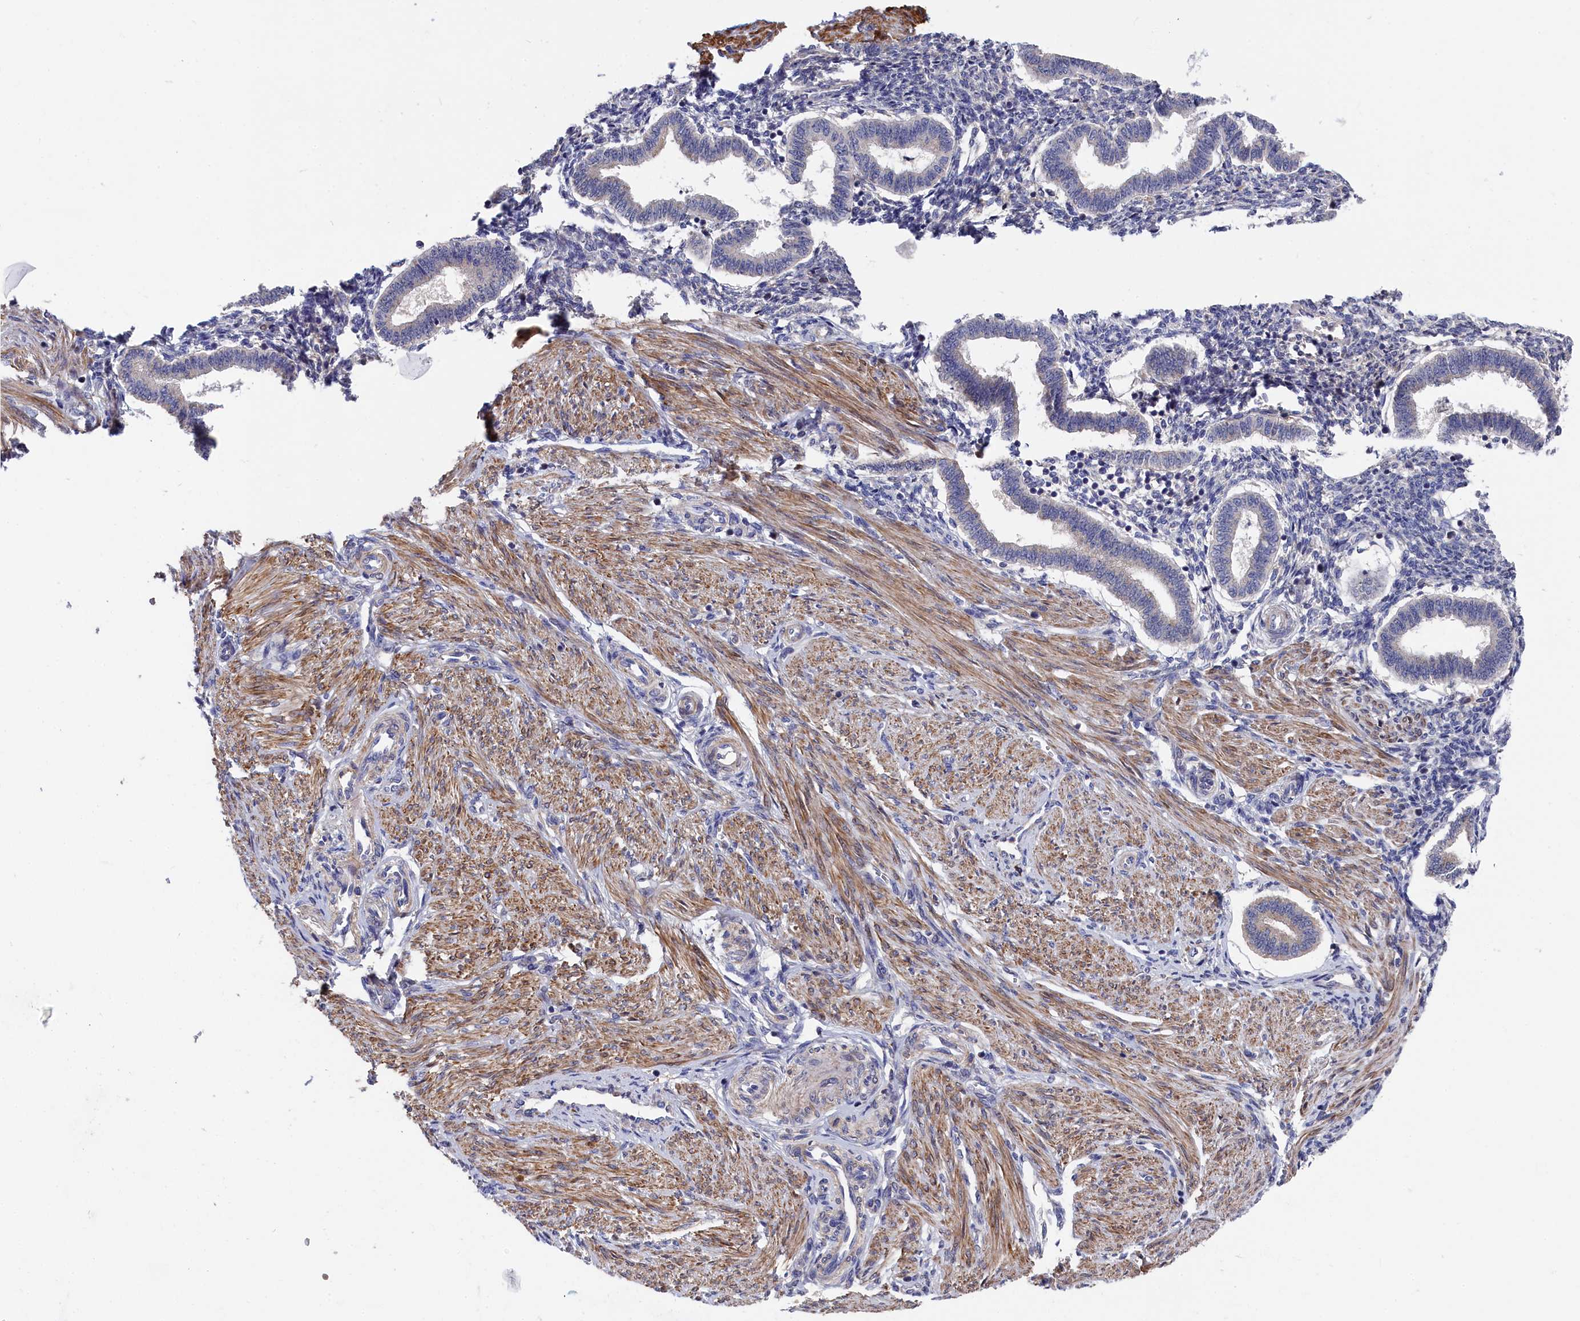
{"staining": {"intensity": "weak", "quantity": "25%-75%", "location": "cytoplasmic/membranous"}, "tissue": "endometrium", "cell_type": "Cells in endometrial stroma", "image_type": "normal", "snomed": [{"axis": "morphology", "description": "Normal tissue, NOS"}, {"axis": "topography", "description": "Endometrium"}], "caption": "A photomicrograph showing weak cytoplasmic/membranous positivity in approximately 25%-75% of cells in endometrial stroma in benign endometrium, as visualized by brown immunohistochemical staining.", "gene": "CYB5D2", "patient": {"sex": "female", "age": 24}}